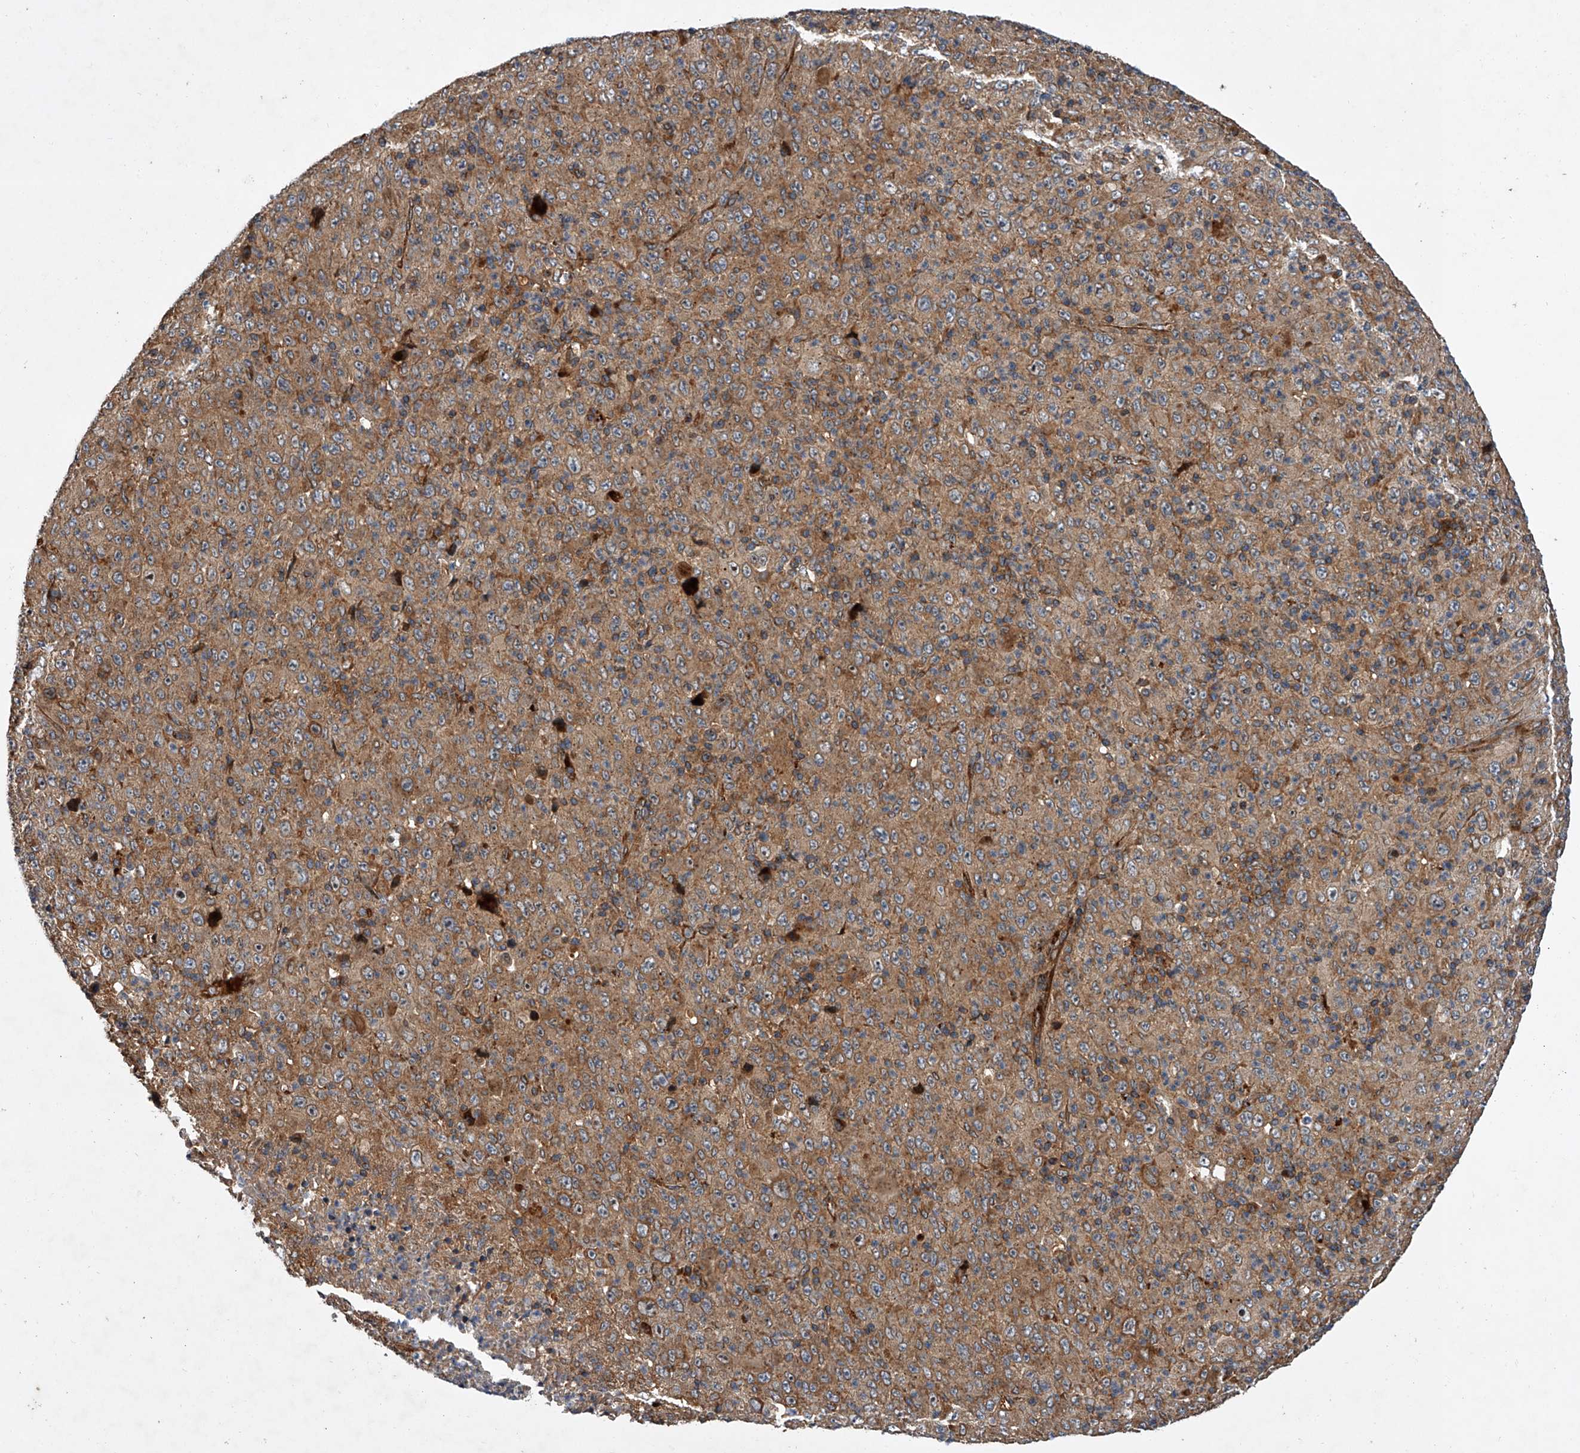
{"staining": {"intensity": "moderate", "quantity": "25%-75%", "location": "cytoplasmic/membranous,nuclear"}, "tissue": "melanoma", "cell_type": "Tumor cells", "image_type": "cancer", "snomed": [{"axis": "morphology", "description": "Malignant melanoma, Metastatic site"}, {"axis": "topography", "description": "Skin"}], "caption": "Approximately 25%-75% of tumor cells in melanoma show moderate cytoplasmic/membranous and nuclear protein staining as visualized by brown immunohistochemical staining.", "gene": "USP47", "patient": {"sex": "female", "age": 56}}